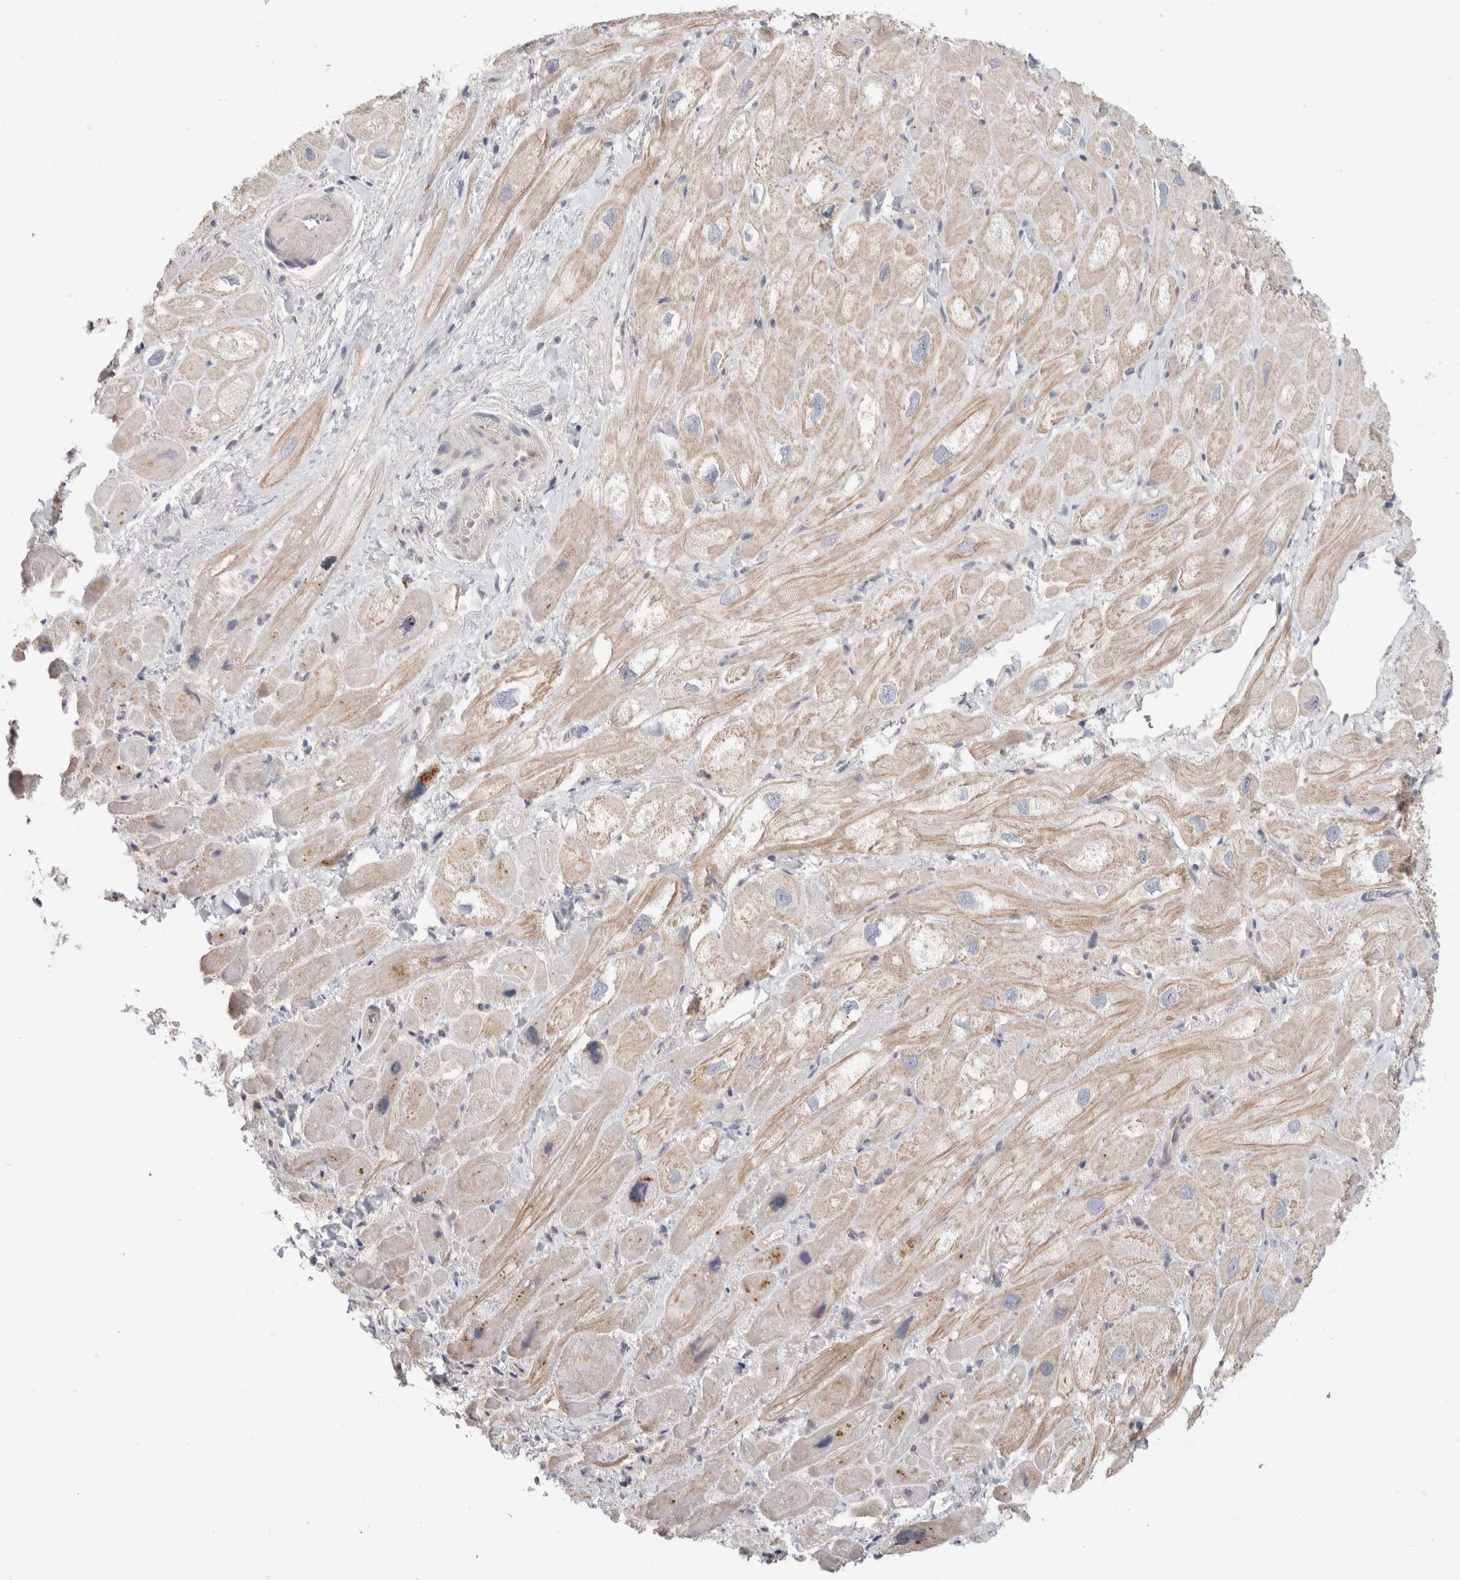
{"staining": {"intensity": "weak", "quantity": ">75%", "location": "cytoplasmic/membranous"}, "tissue": "heart muscle", "cell_type": "Cardiomyocytes", "image_type": "normal", "snomed": [{"axis": "morphology", "description": "Normal tissue, NOS"}, {"axis": "topography", "description": "Heart"}], "caption": "Protein staining by IHC reveals weak cytoplasmic/membranous staining in about >75% of cardiomyocytes in unremarkable heart muscle.", "gene": "AFP", "patient": {"sex": "male", "age": 49}}